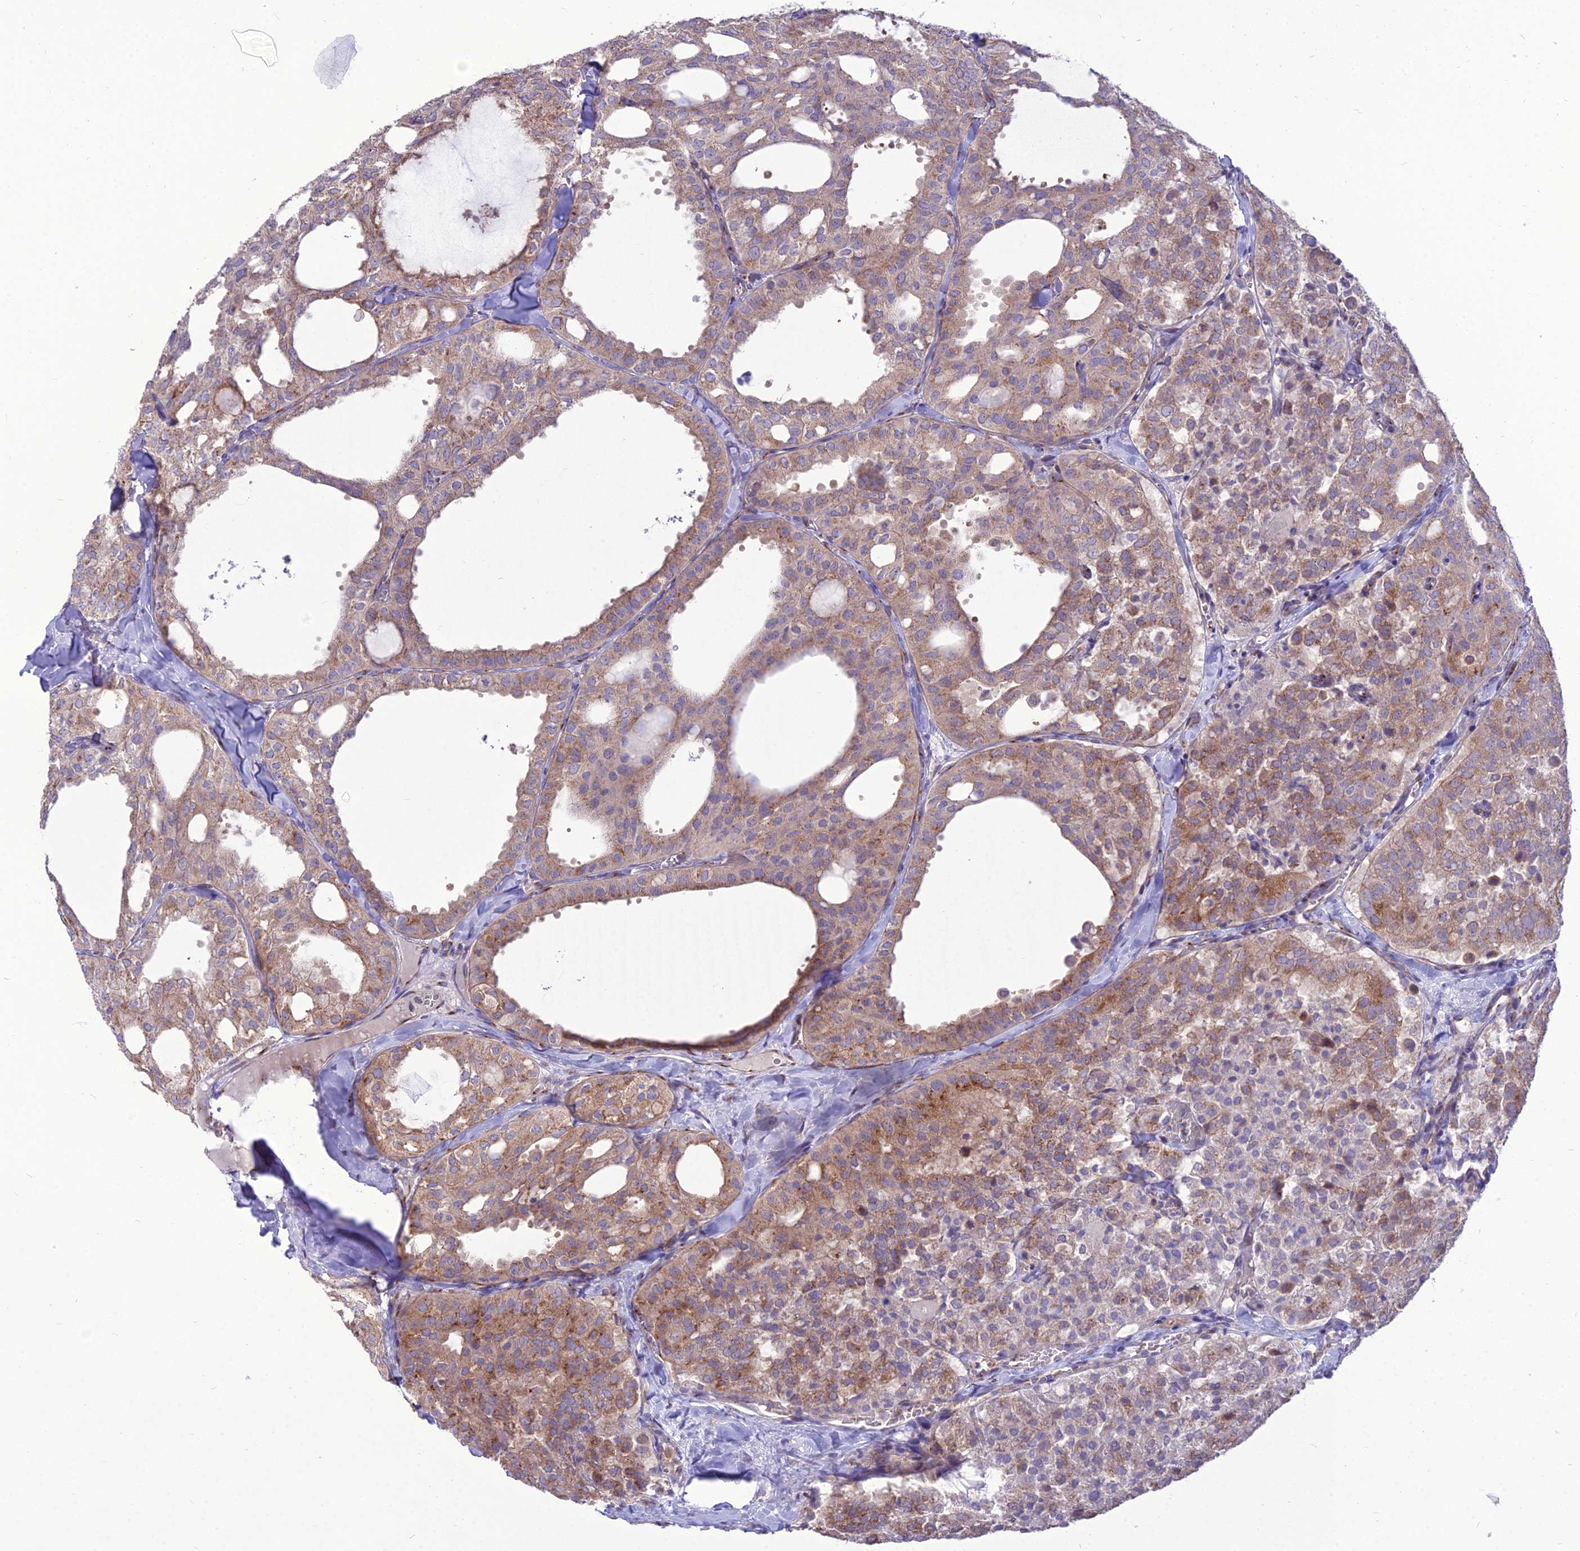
{"staining": {"intensity": "moderate", "quantity": "25%-75%", "location": "cytoplasmic/membranous"}, "tissue": "thyroid cancer", "cell_type": "Tumor cells", "image_type": "cancer", "snomed": [{"axis": "morphology", "description": "Follicular adenoma carcinoma, NOS"}, {"axis": "topography", "description": "Thyroid gland"}], "caption": "A brown stain labels moderate cytoplasmic/membranous positivity of a protein in thyroid cancer (follicular adenoma carcinoma) tumor cells. Nuclei are stained in blue.", "gene": "SPRYD7", "patient": {"sex": "male", "age": 75}}